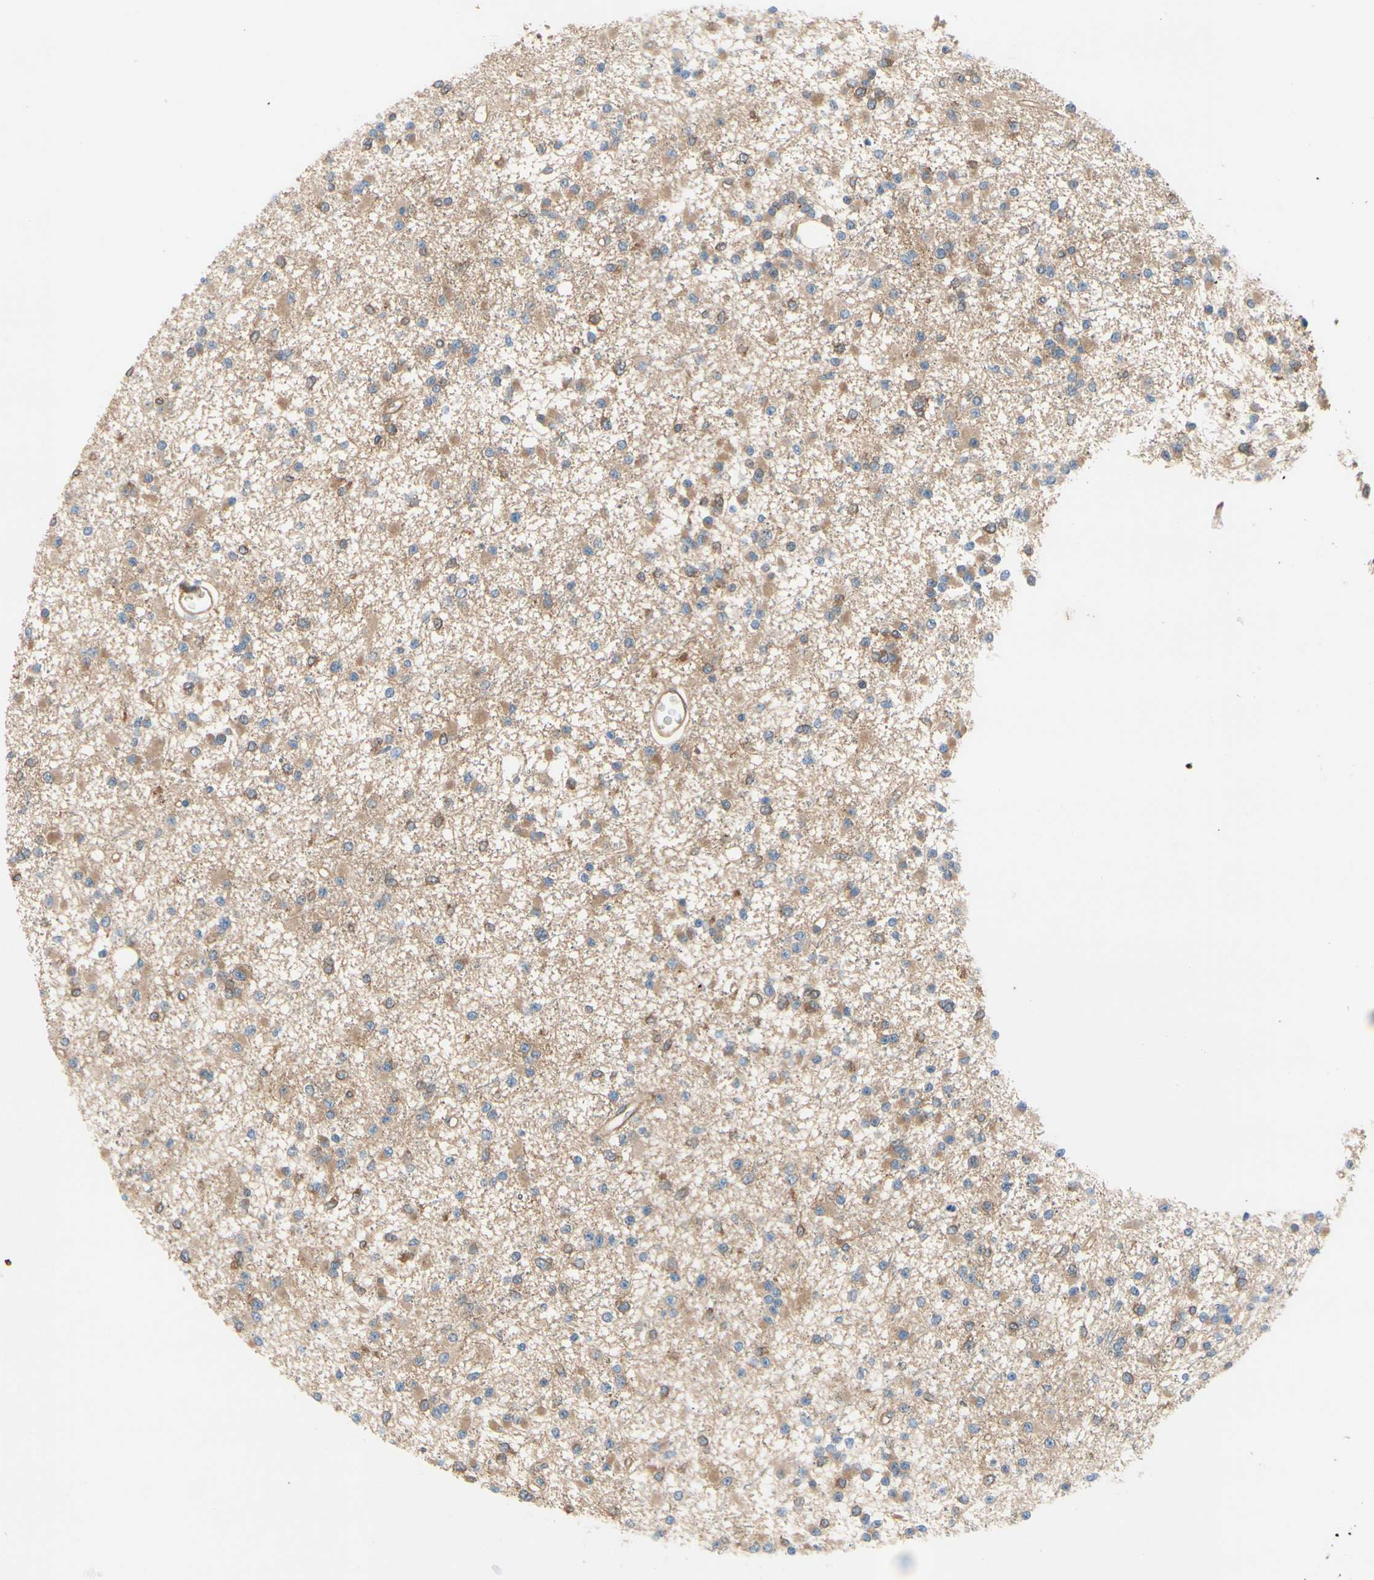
{"staining": {"intensity": "weak", "quantity": "<25%", "location": "cytoplasmic/membranous"}, "tissue": "glioma", "cell_type": "Tumor cells", "image_type": "cancer", "snomed": [{"axis": "morphology", "description": "Glioma, malignant, Low grade"}, {"axis": "topography", "description": "Brain"}], "caption": "A histopathology image of glioma stained for a protein reveals no brown staining in tumor cells. (Brightfield microscopy of DAB (3,3'-diaminobenzidine) IHC at high magnification).", "gene": "CTTNBP2", "patient": {"sex": "female", "age": 22}}